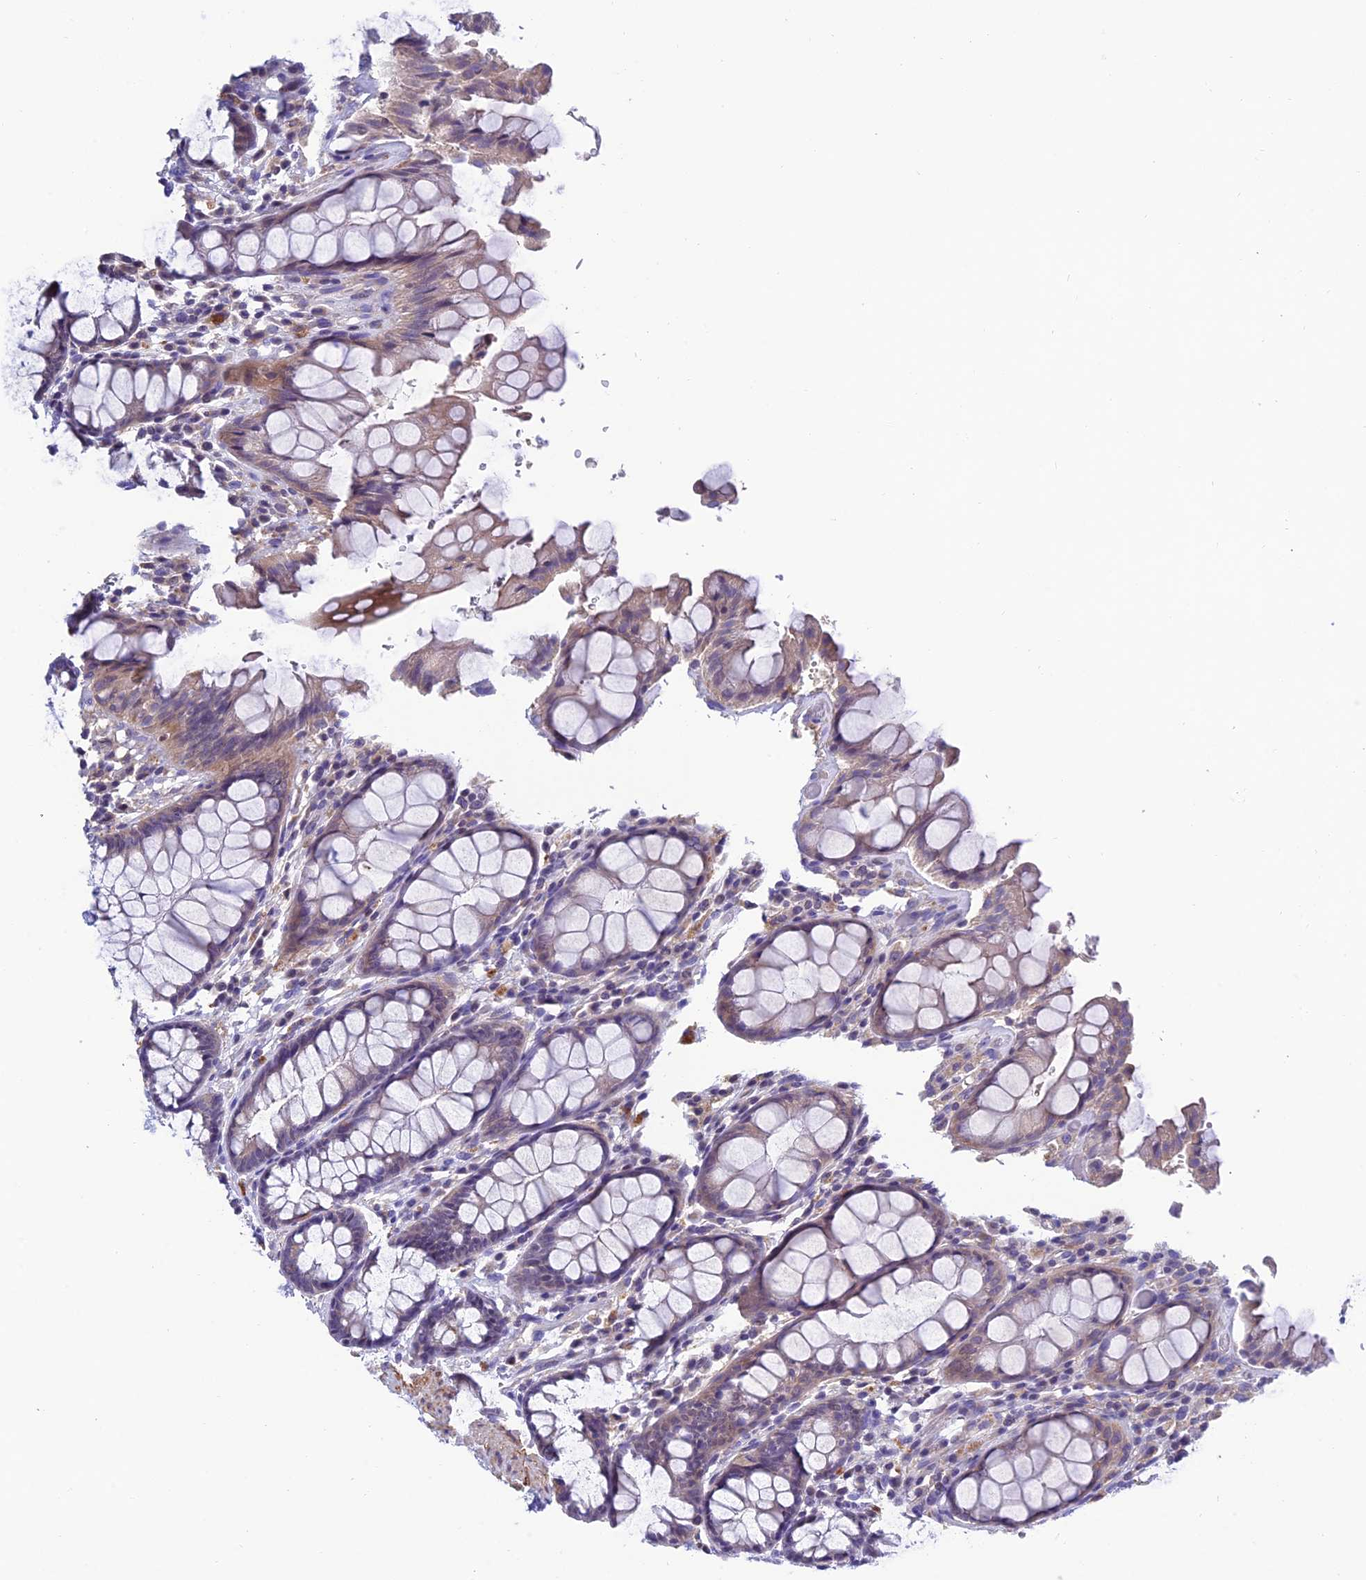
{"staining": {"intensity": "weak", "quantity": "<25%", "location": "cytoplasmic/membranous"}, "tissue": "rectum", "cell_type": "Glandular cells", "image_type": "normal", "snomed": [{"axis": "morphology", "description": "Normal tissue, NOS"}, {"axis": "topography", "description": "Rectum"}], "caption": "This is an immunohistochemistry (IHC) histopathology image of unremarkable rectum. There is no staining in glandular cells.", "gene": "FAM178B", "patient": {"sex": "male", "age": 64}}